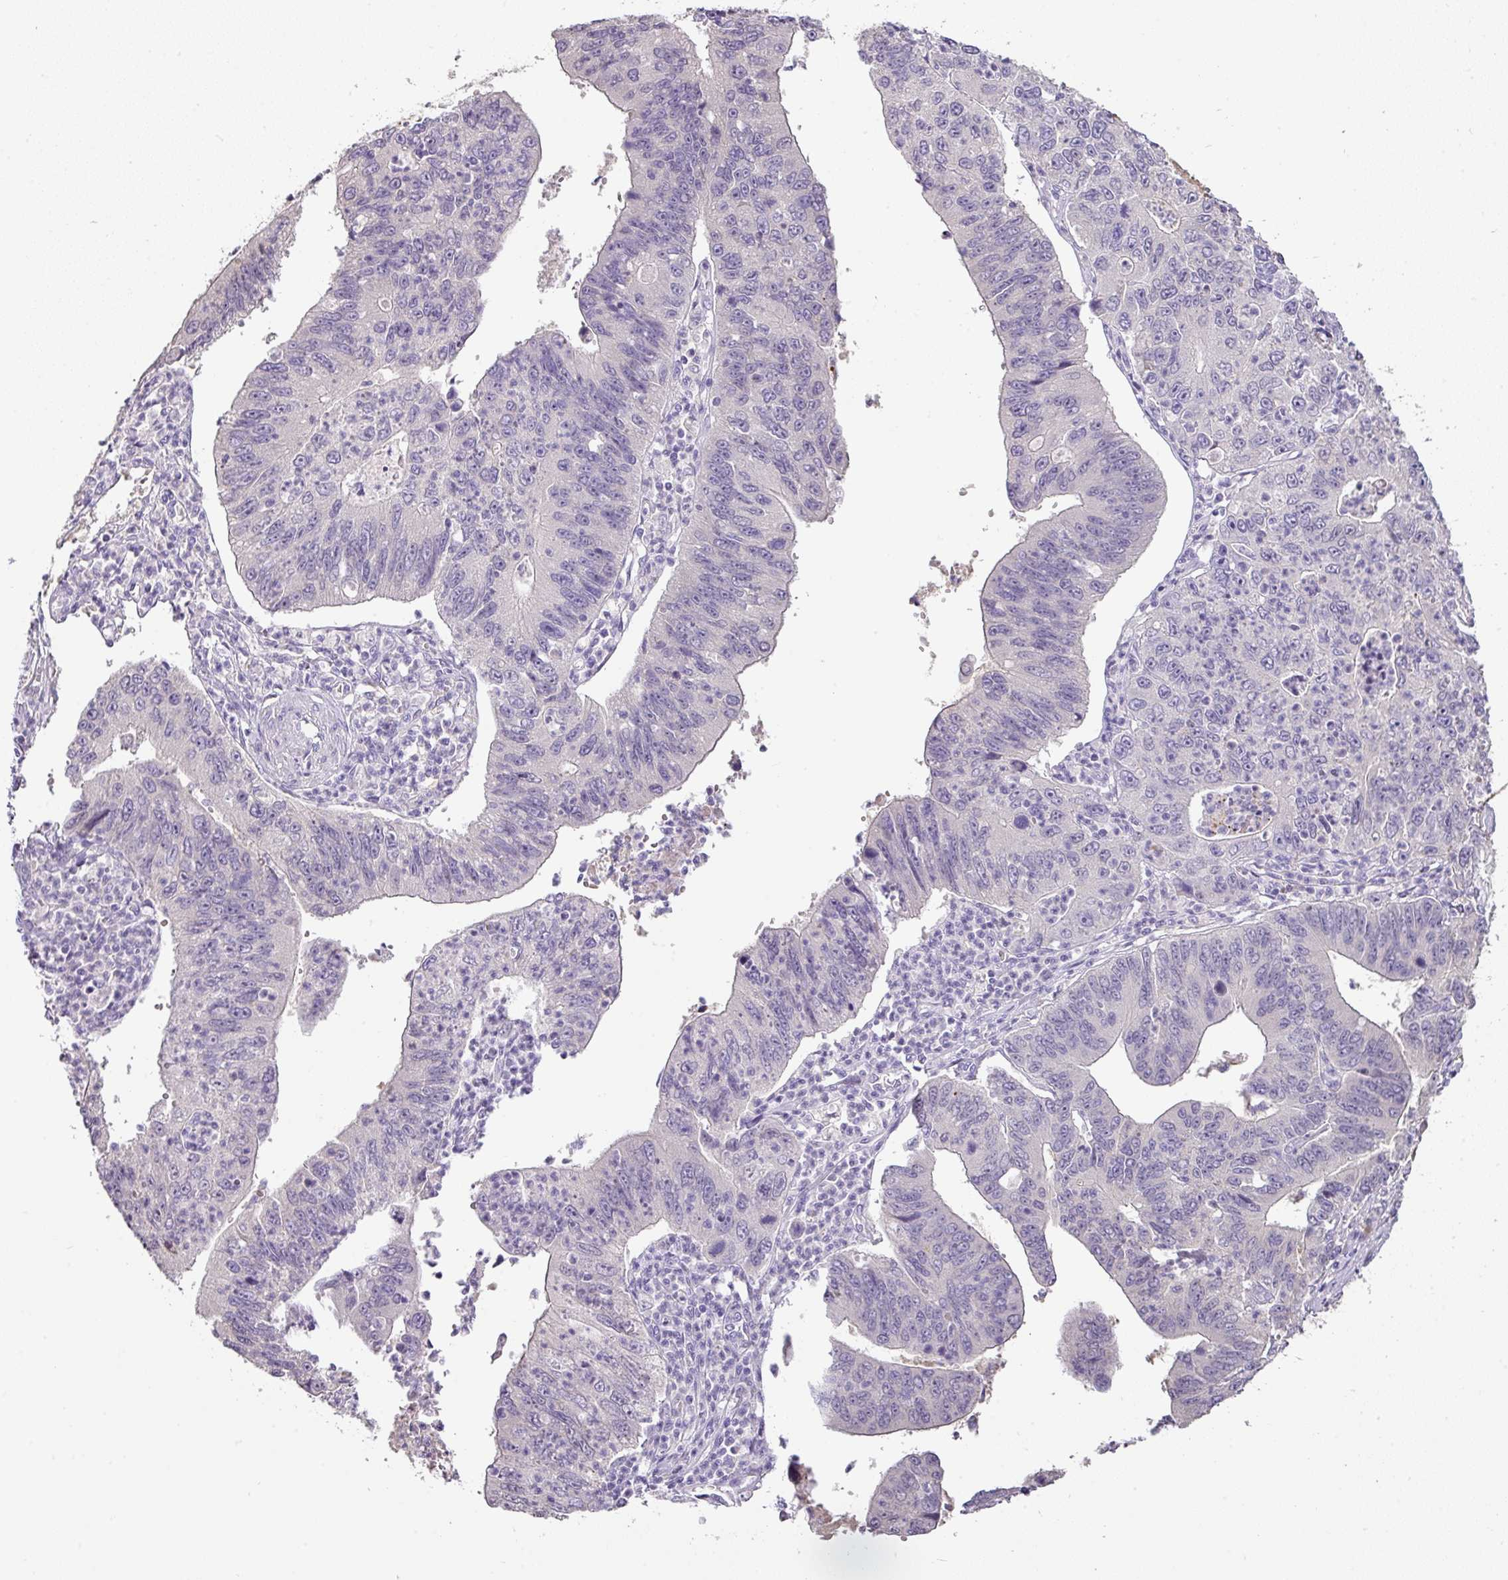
{"staining": {"intensity": "negative", "quantity": "none", "location": "none"}, "tissue": "stomach cancer", "cell_type": "Tumor cells", "image_type": "cancer", "snomed": [{"axis": "morphology", "description": "Adenocarcinoma, NOS"}, {"axis": "topography", "description": "Stomach"}], "caption": "A high-resolution histopathology image shows immunohistochemistry staining of stomach cancer, which shows no significant staining in tumor cells.", "gene": "CCZ1", "patient": {"sex": "male", "age": 59}}